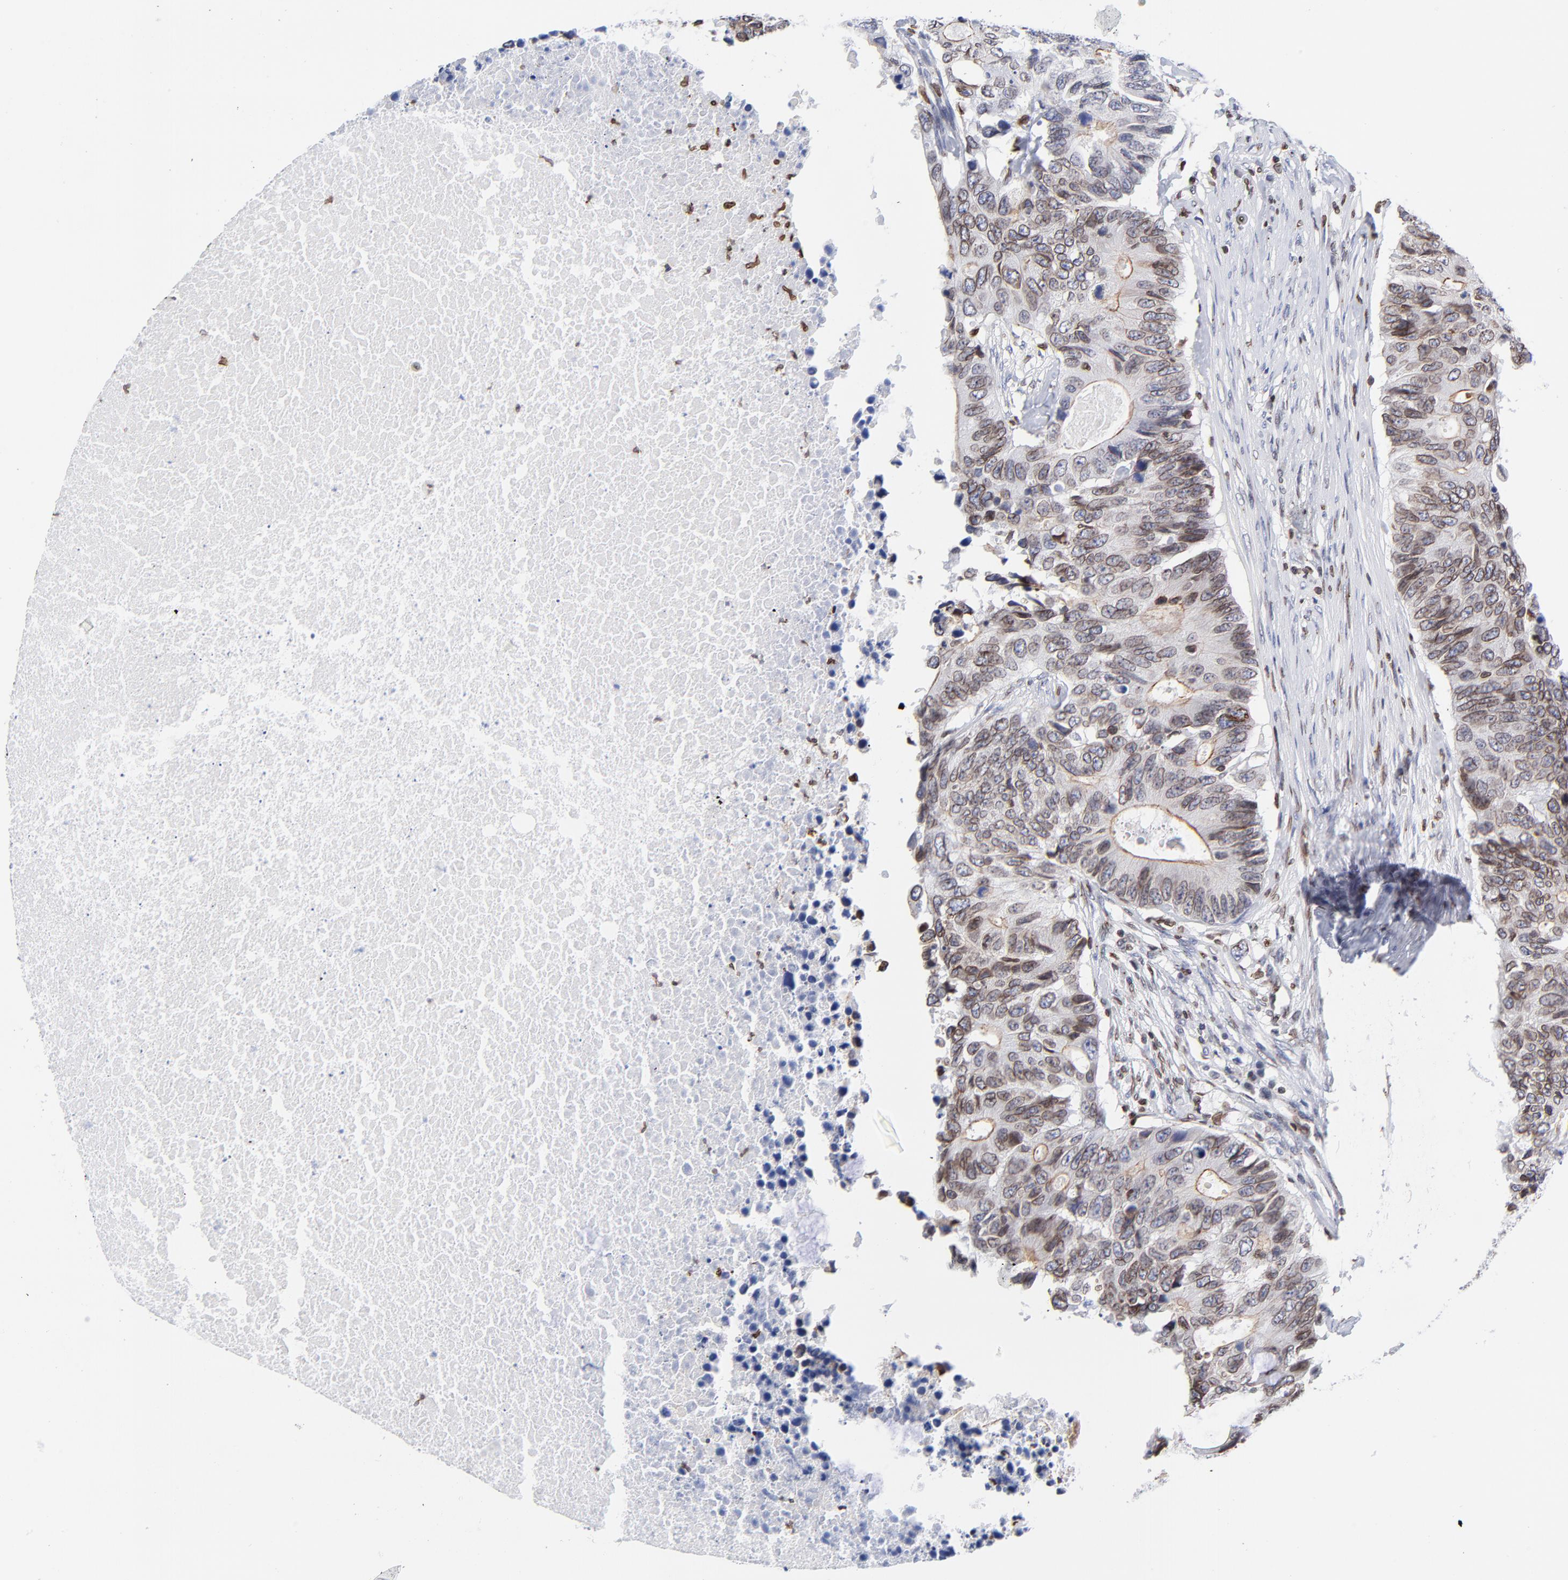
{"staining": {"intensity": "weak", "quantity": ">75%", "location": "cytoplasmic/membranous,nuclear"}, "tissue": "colorectal cancer", "cell_type": "Tumor cells", "image_type": "cancer", "snomed": [{"axis": "morphology", "description": "Adenocarcinoma, NOS"}, {"axis": "topography", "description": "Colon"}], "caption": "High-magnification brightfield microscopy of colorectal cancer (adenocarcinoma) stained with DAB (brown) and counterstained with hematoxylin (blue). tumor cells exhibit weak cytoplasmic/membranous and nuclear expression is present in about>75% of cells.", "gene": "THAP7", "patient": {"sex": "male", "age": 71}}